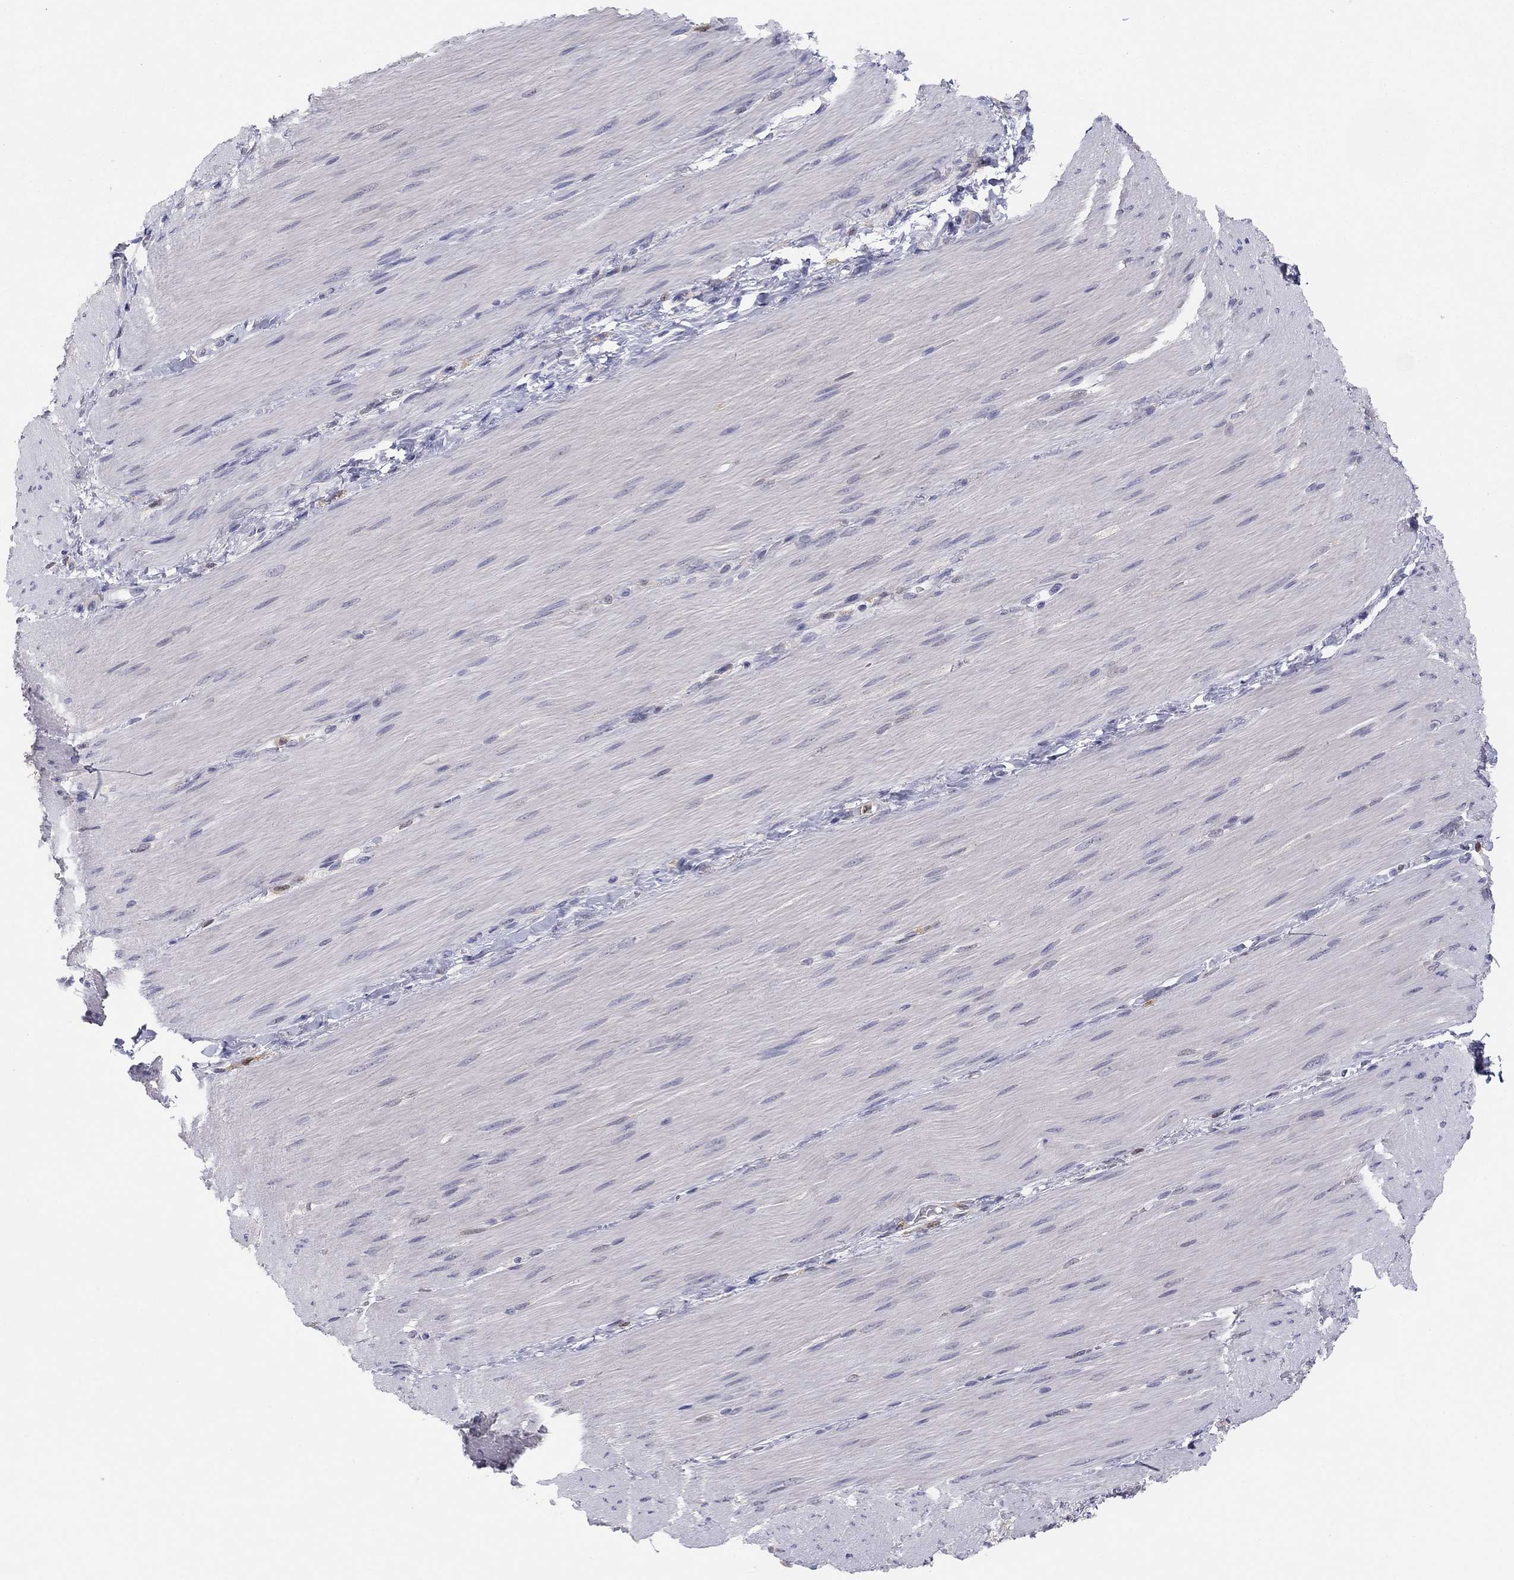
{"staining": {"intensity": "negative", "quantity": "none", "location": "none"}, "tissue": "adipose tissue", "cell_type": "Adipocytes", "image_type": "normal", "snomed": [{"axis": "morphology", "description": "Normal tissue, NOS"}, {"axis": "topography", "description": "Smooth muscle"}, {"axis": "topography", "description": "Duodenum"}, {"axis": "topography", "description": "Peripheral nerve tissue"}], "caption": "Photomicrograph shows no protein expression in adipocytes of normal adipose tissue.", "gene": "PDXK", "patient": {"sex": "female", "age": 61}}